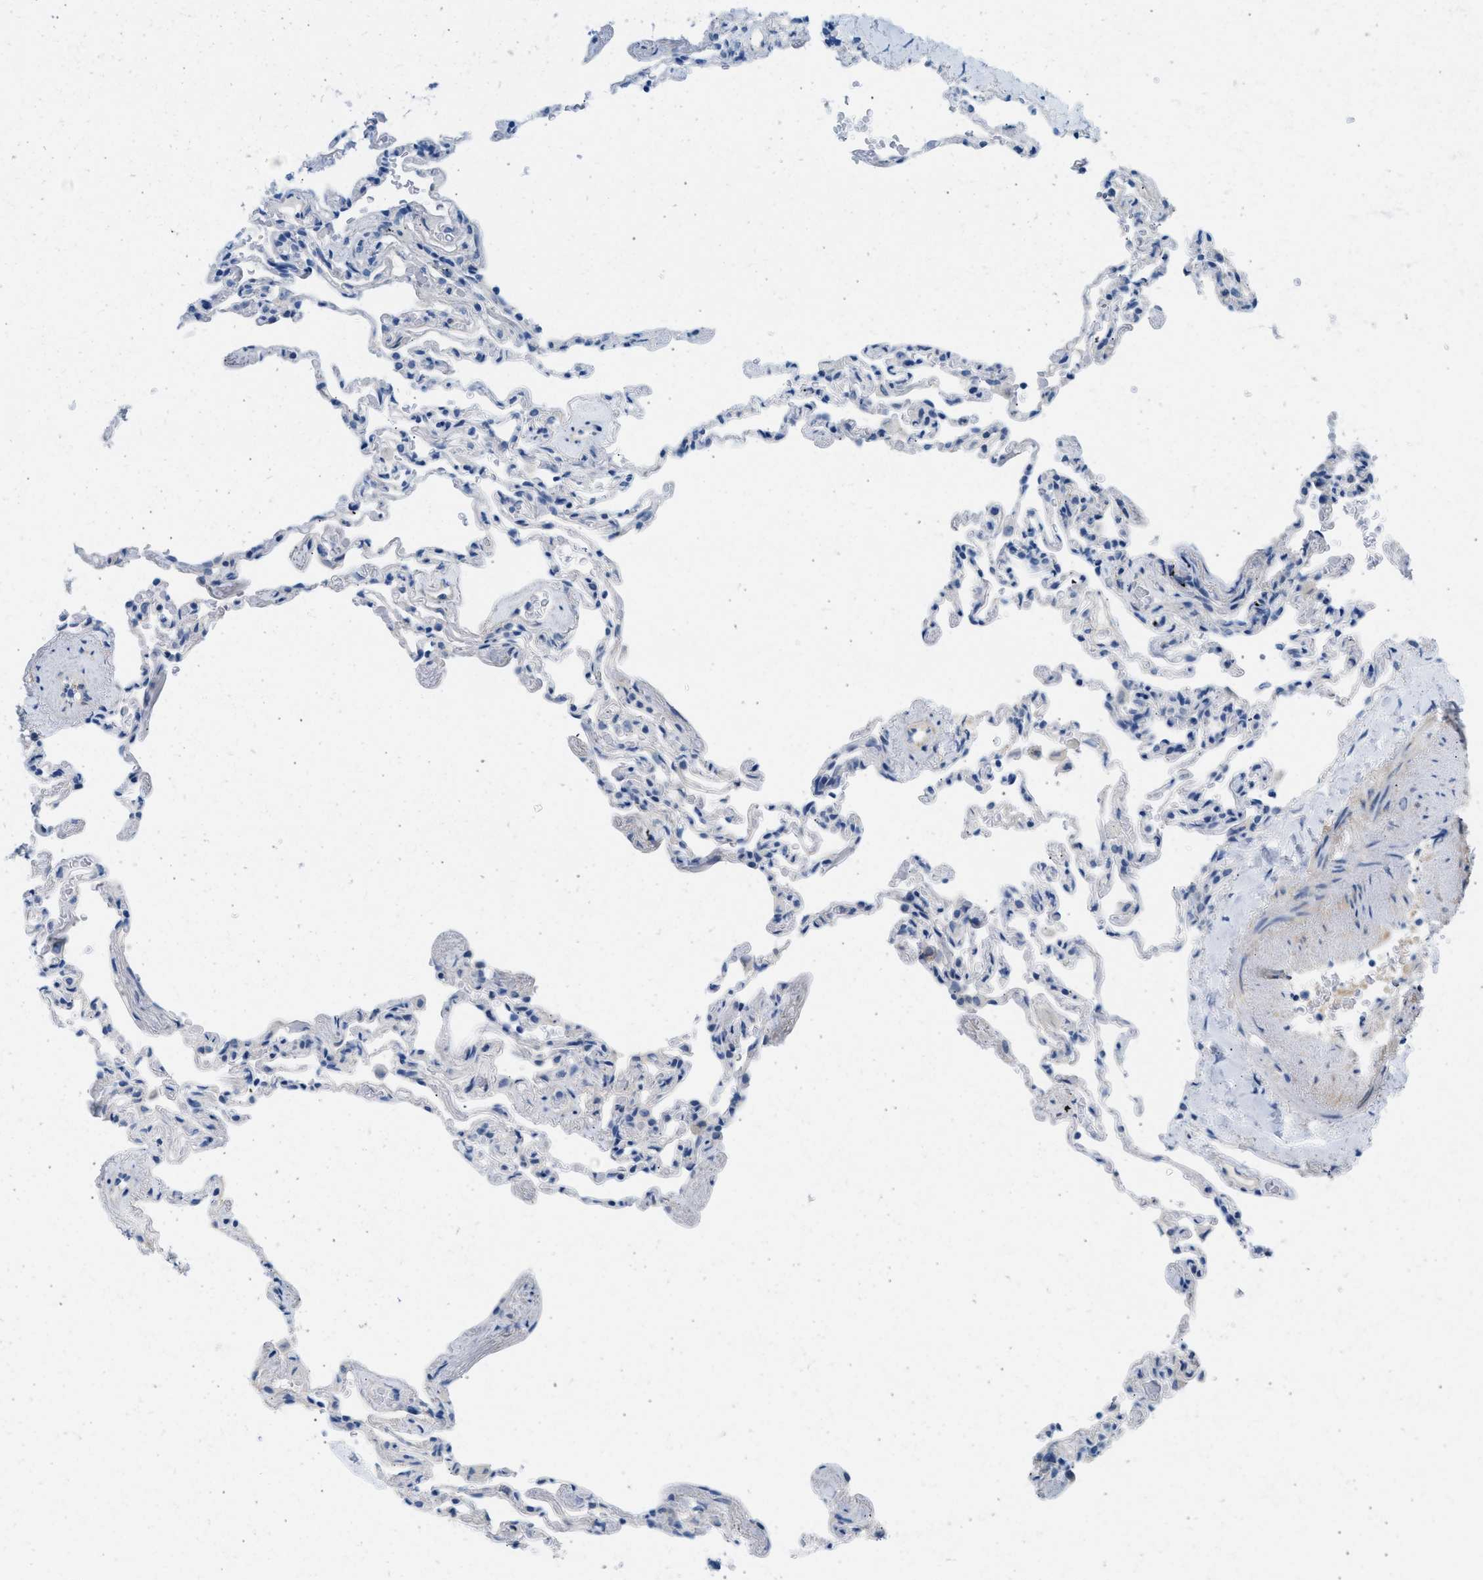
{"staining": {"intensity": "negative", "quantity": "none", "location": "none"}, "tissue": "lung", "cell_type": "Alveolar cells", "image_type": "normal", "snomed": [{"axis": "morphology", "description": "Normal tissue, NOS"}, {"axis": "topography", "description": "Lung"}], "caption": "There is no significant positivity in alveolar cells of lung. Brightfield microscopy of immunohistochemistry (IHC) stained with DAB (3,3'-diaminobenzidine) (brown) and hematoxylin (blue), captured at high magnification.", "gene": "SPAM1", "patient": {"sex": "male", "age": 59}}